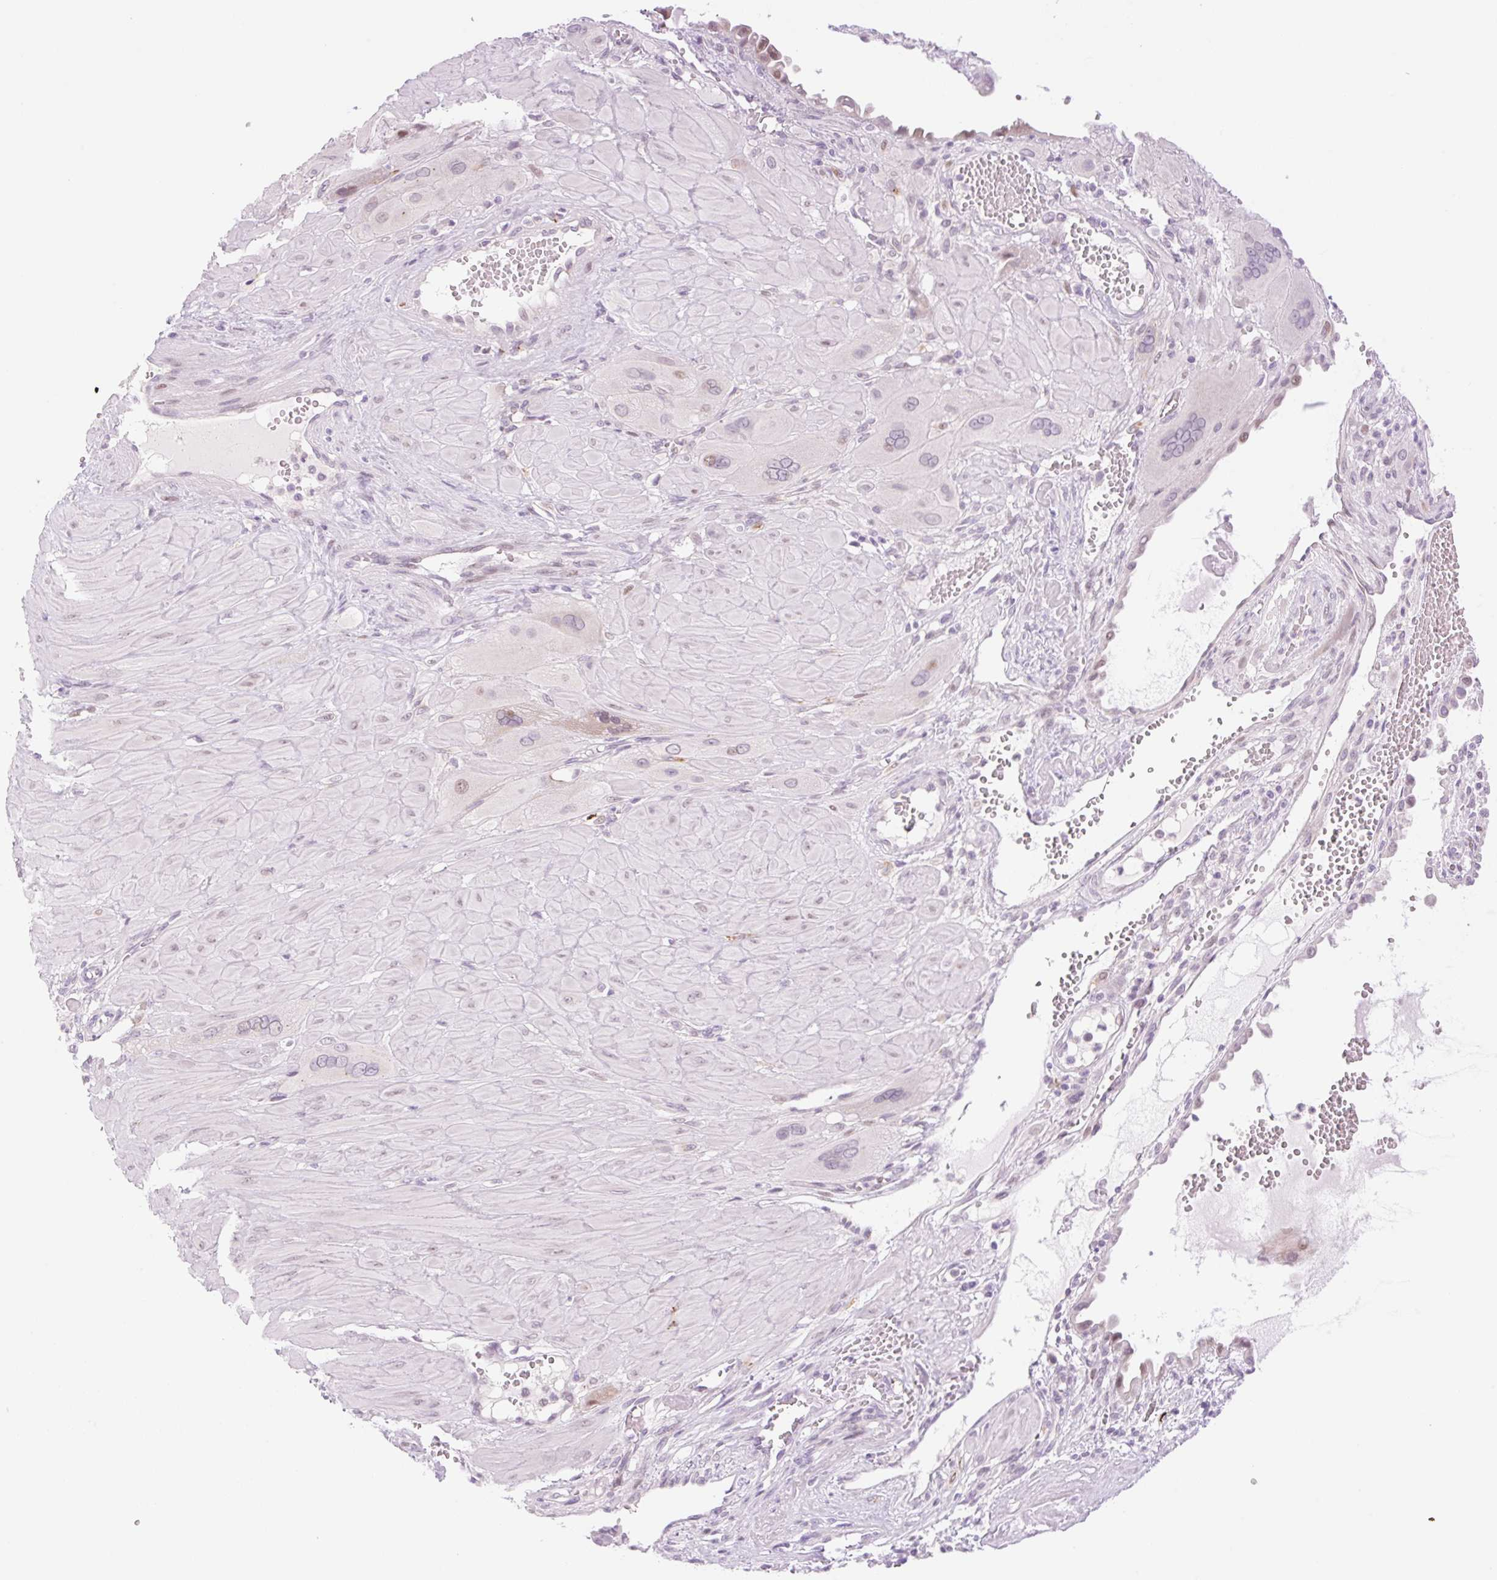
{"staining": {"intensity": "weak", "quantity": "<25%", "location": "nuclear"}, "tissue": "cervical cancer", "cell_type": "Tumor cells", "image_type": "cancer", "snomed": [{"axis": "morphology", "description": "Squamous cell carcinoma, NOS"}, {"axis": "topography", "description": "Cervix"}], "caption": "Micrograph shows no protein positivity in tumor cells of cervical squamous cell carcinoma tissue.", "gene": "SPRYD4", "patient": {"sex": "female", "age": 34}}